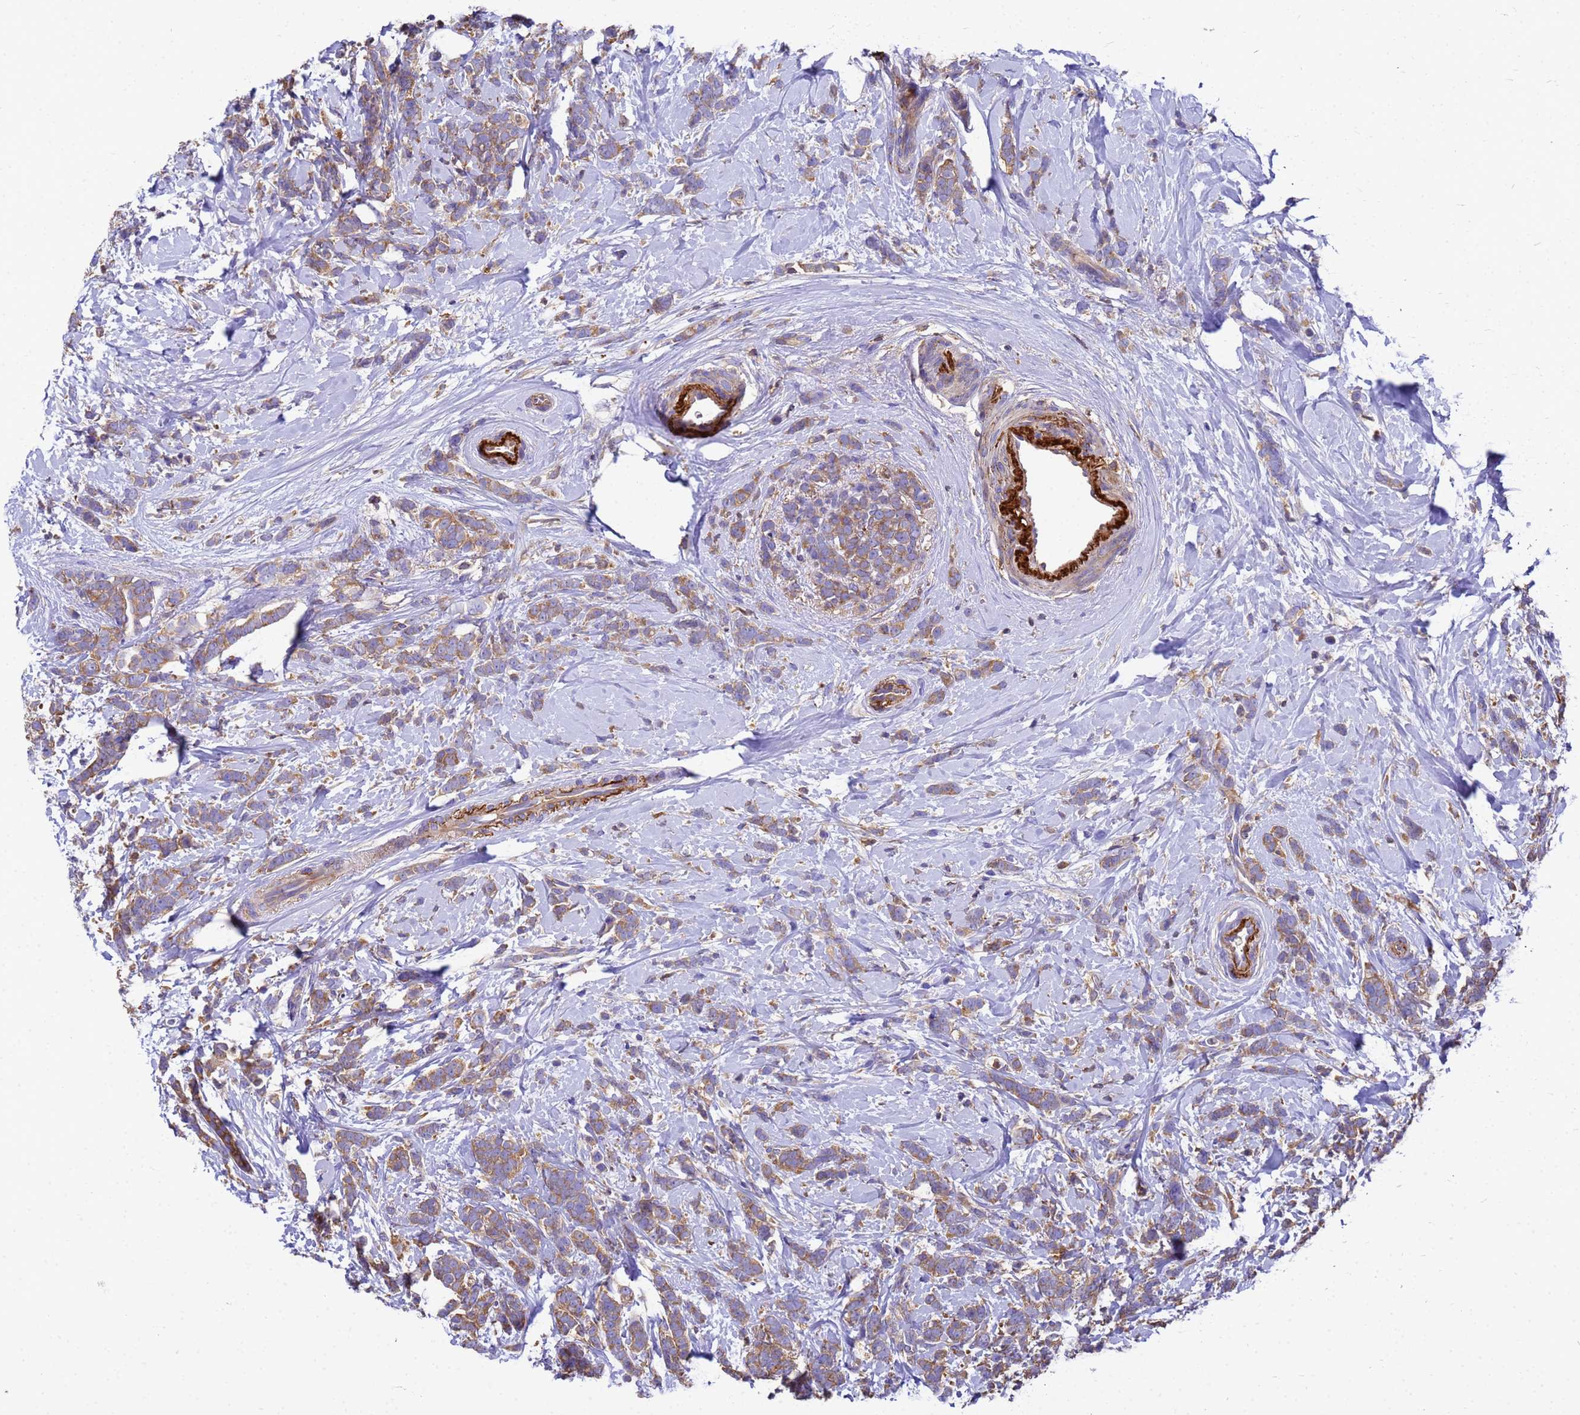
{"staining": {"intensity": "moderate", "quantity": ">75%", "location": "cytoplasmic/membranous"}, "tissue": "breast cancer", "cell_type": "Tumor cells", "image_type": "cancer", "snomed": [{"axis": "morphology", "description": "Lobular carcinoma"}, {"axis": "topography", "description": "Breast"}], "caption": "This histopathology image displays IHC staining of human breast cancer (lobular carcinoma), with medium moderate cytoplasmic/membranous expression in approximately >75% of tumor cells.", "gene": "ZNF235", "patient": {"sex": "female", "age": 58}}